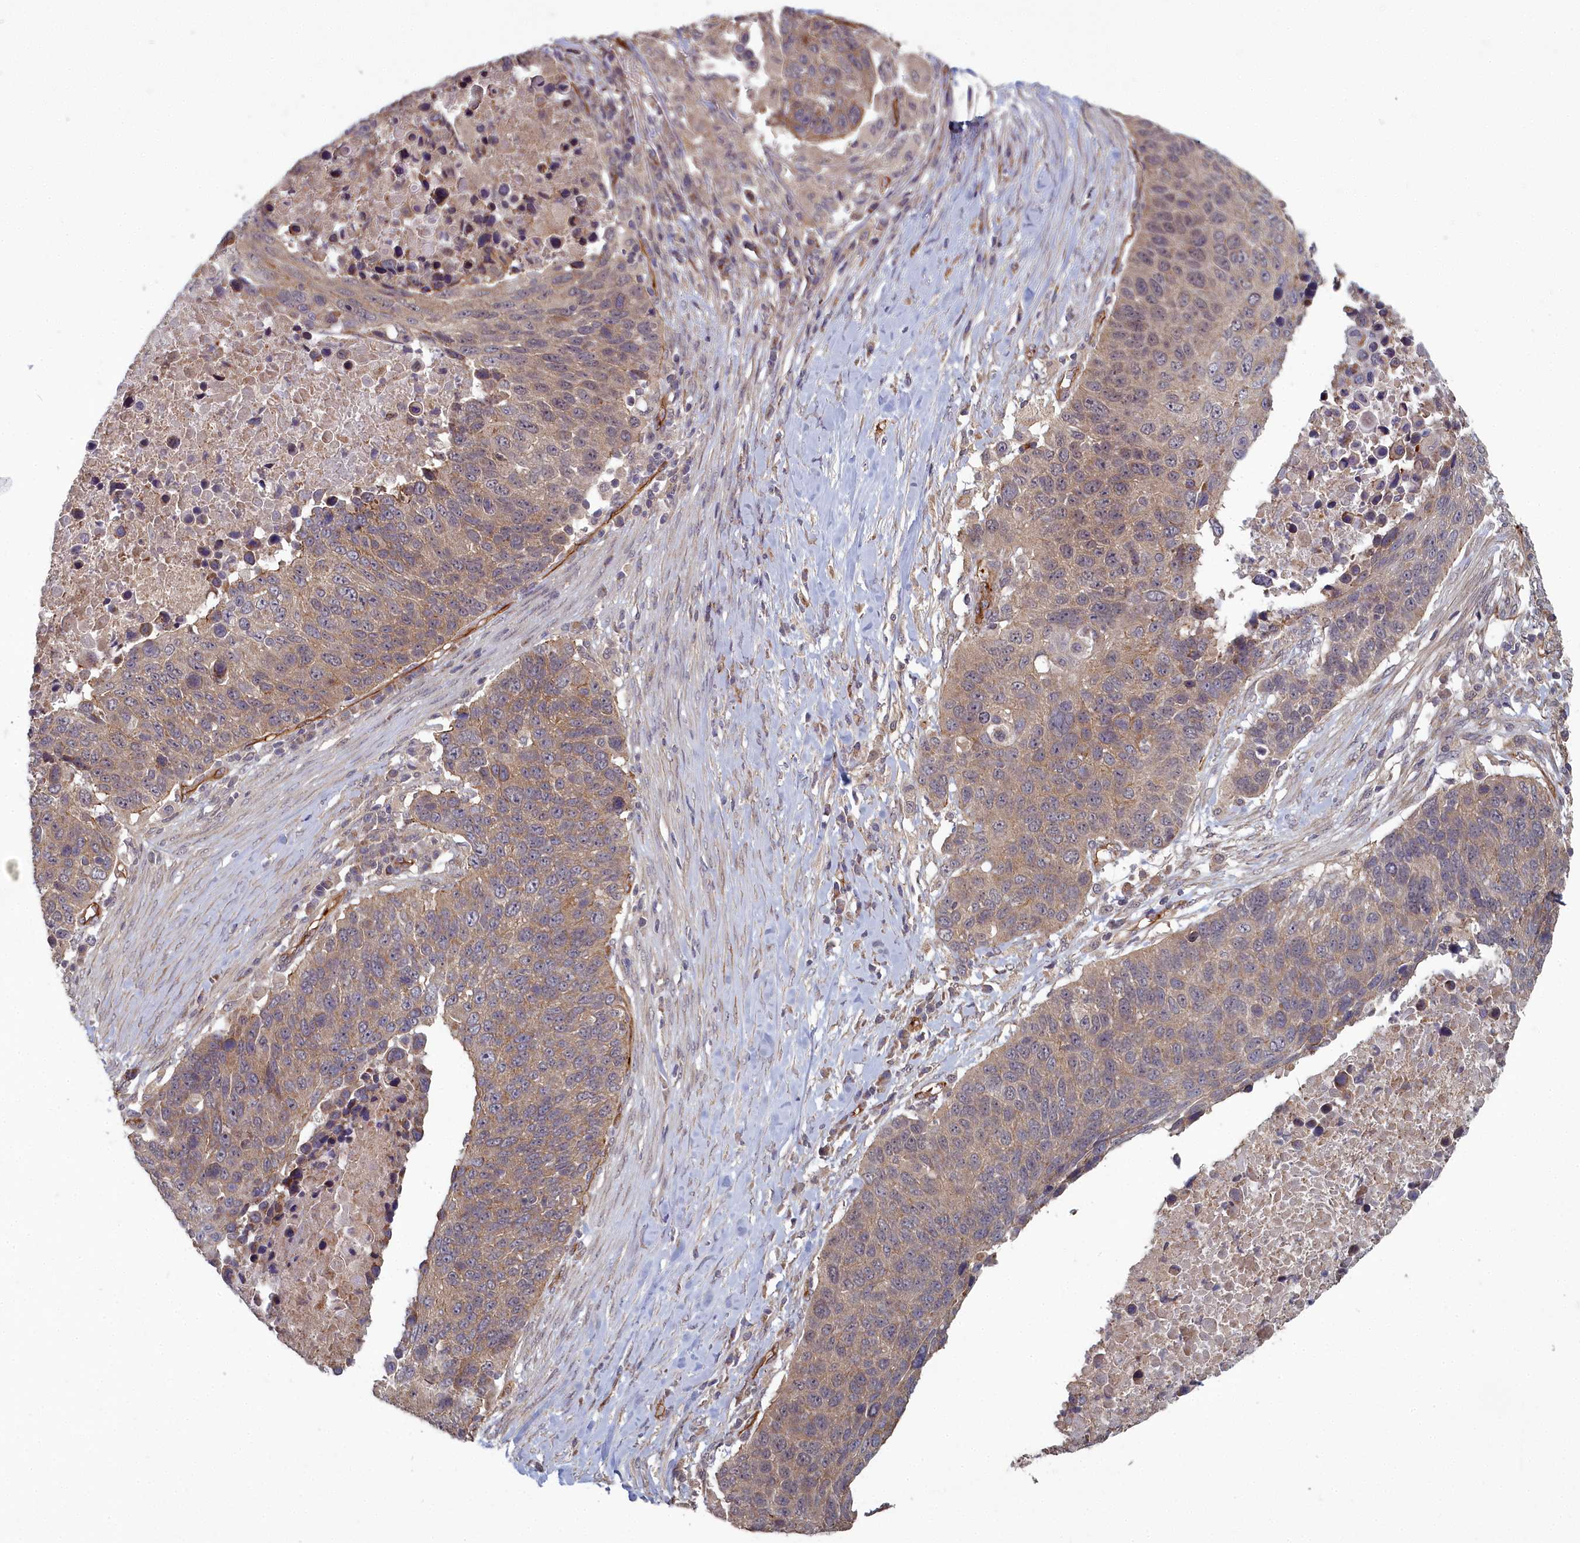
{"staining": {"intensity": "weak", "quantity": ">75%", "location": "cytoplasmic/membranous"}, "tissue": "lung cancer", "cell_type": "Tumor cells", "image_type": "cancer", "snomed": [{"axis": "morphology", "description": "Normal tissue, NOS"}, {"axis": "morphology", "description": "Squamous cell carcinoma, NOS"}, {"axis": "topography", "description": "Lymph node"}, {"axis": "topography", "description": "Lung"}], "caption": "The micrograph exhibits a brown stain indicating the presence of a protein in the cytoplasmic/membranous of tumor cells in squamous cell carcinoma (lung).", "gene": "TSPYL4", "patient": {"sex": "male", "age": 66}}